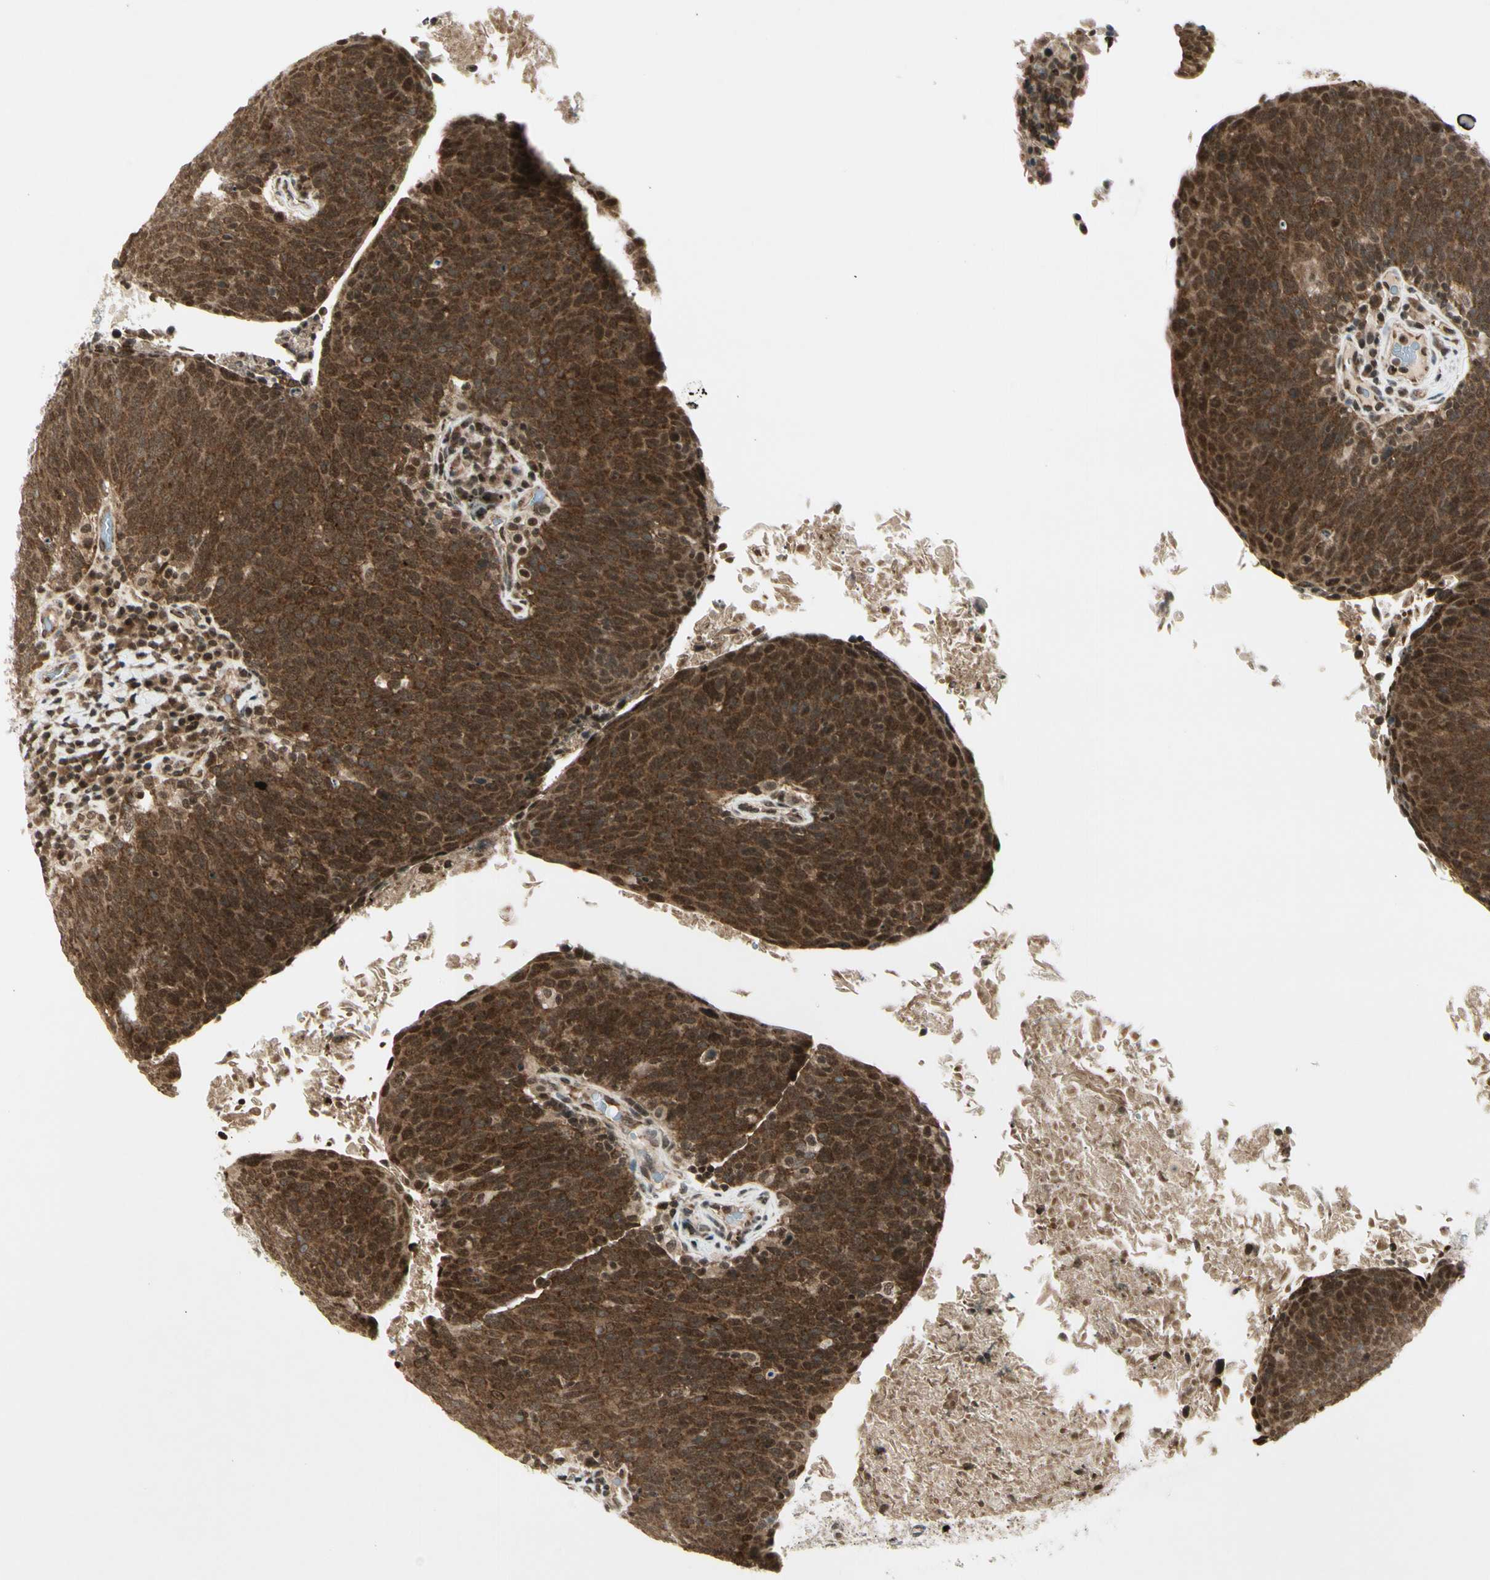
{"staining": {"intensity": "strong", "quantity": ">75%", "location": "cytoplasmic/membranous,nuclear"}, "tissue": "head and neck cancer", "cell_type": "Tumor cells", "image_type": "cancer", "snomed": [{"axis": "morphology", "description": "Squamous cell carcinoma, NOS"}, {"axis": "morphology", "description": "Squamous cell carcinoma, metastatic, NOS"}, {"axis": "topography", "description": "Lymph node"}, {"axis": "topography", "description": "Head-Neck"}], "caption": "An IHC photomicrograph of neoplastic tissue is shown. Protein staining in brown shows strong cytoplasmic/membranous and nuclear positivity in head and neck squamous cell carcinoma within tumor cells.", "gene": "SMN2", "patient": {"sex": "male", "age": 62}}